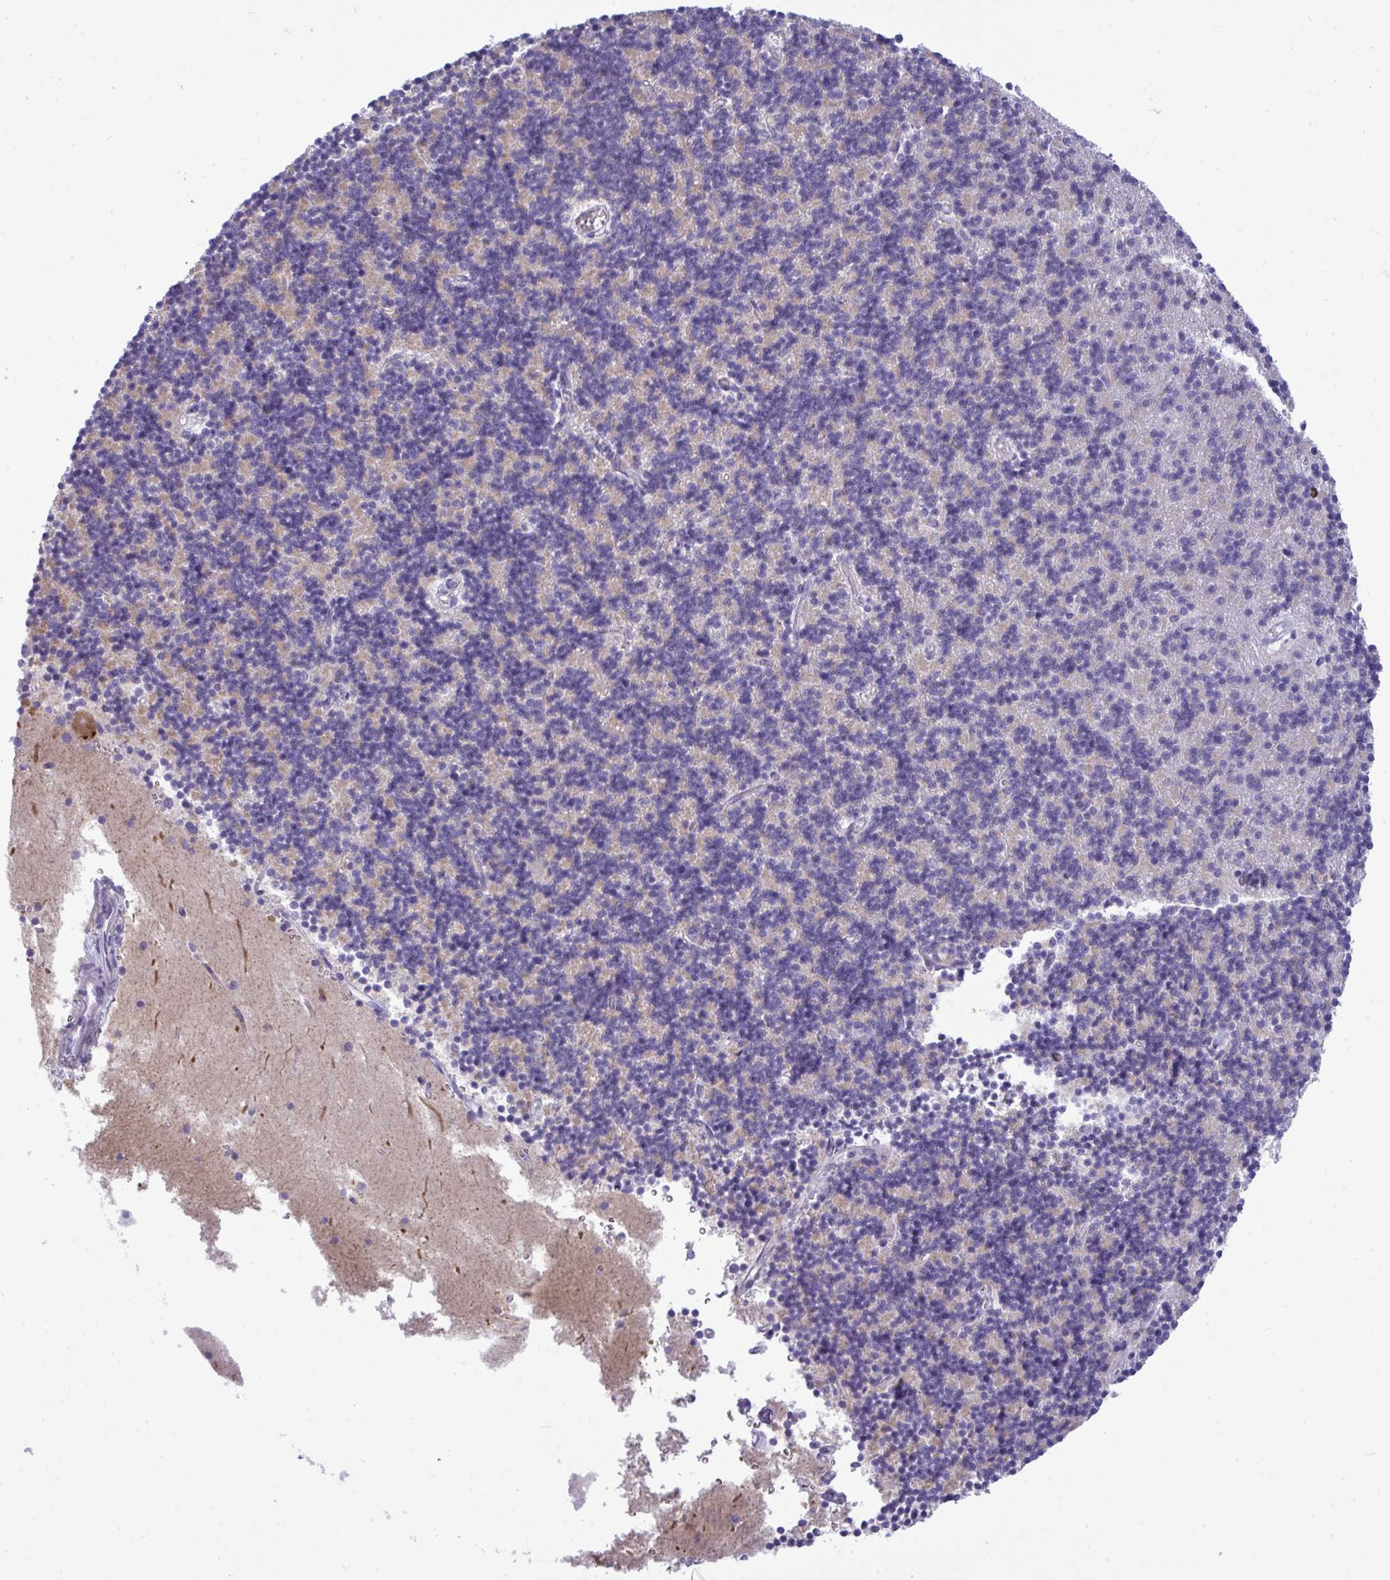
{"staining": {"intensity": "moderate", "quantity": "<25%", "location": "cytoplasmic/membranous"}, "tissue": "cerebellum", "cell_type": "Cells in granular layer", "image_type": "normal", "snomed": [{"axis": "morphology", "description": "Normal tissue, NOS"}, {"axis": "topography", "description": "Cerebellum"}], "caption": "Normal cerebellum displays moderate cytoplasmic/membranous staining in about <25% of cells in granular layer, visualized by immunohistochemistry.", "gene": "MYH10", "patient": {"sex": "male", "age": 54}}